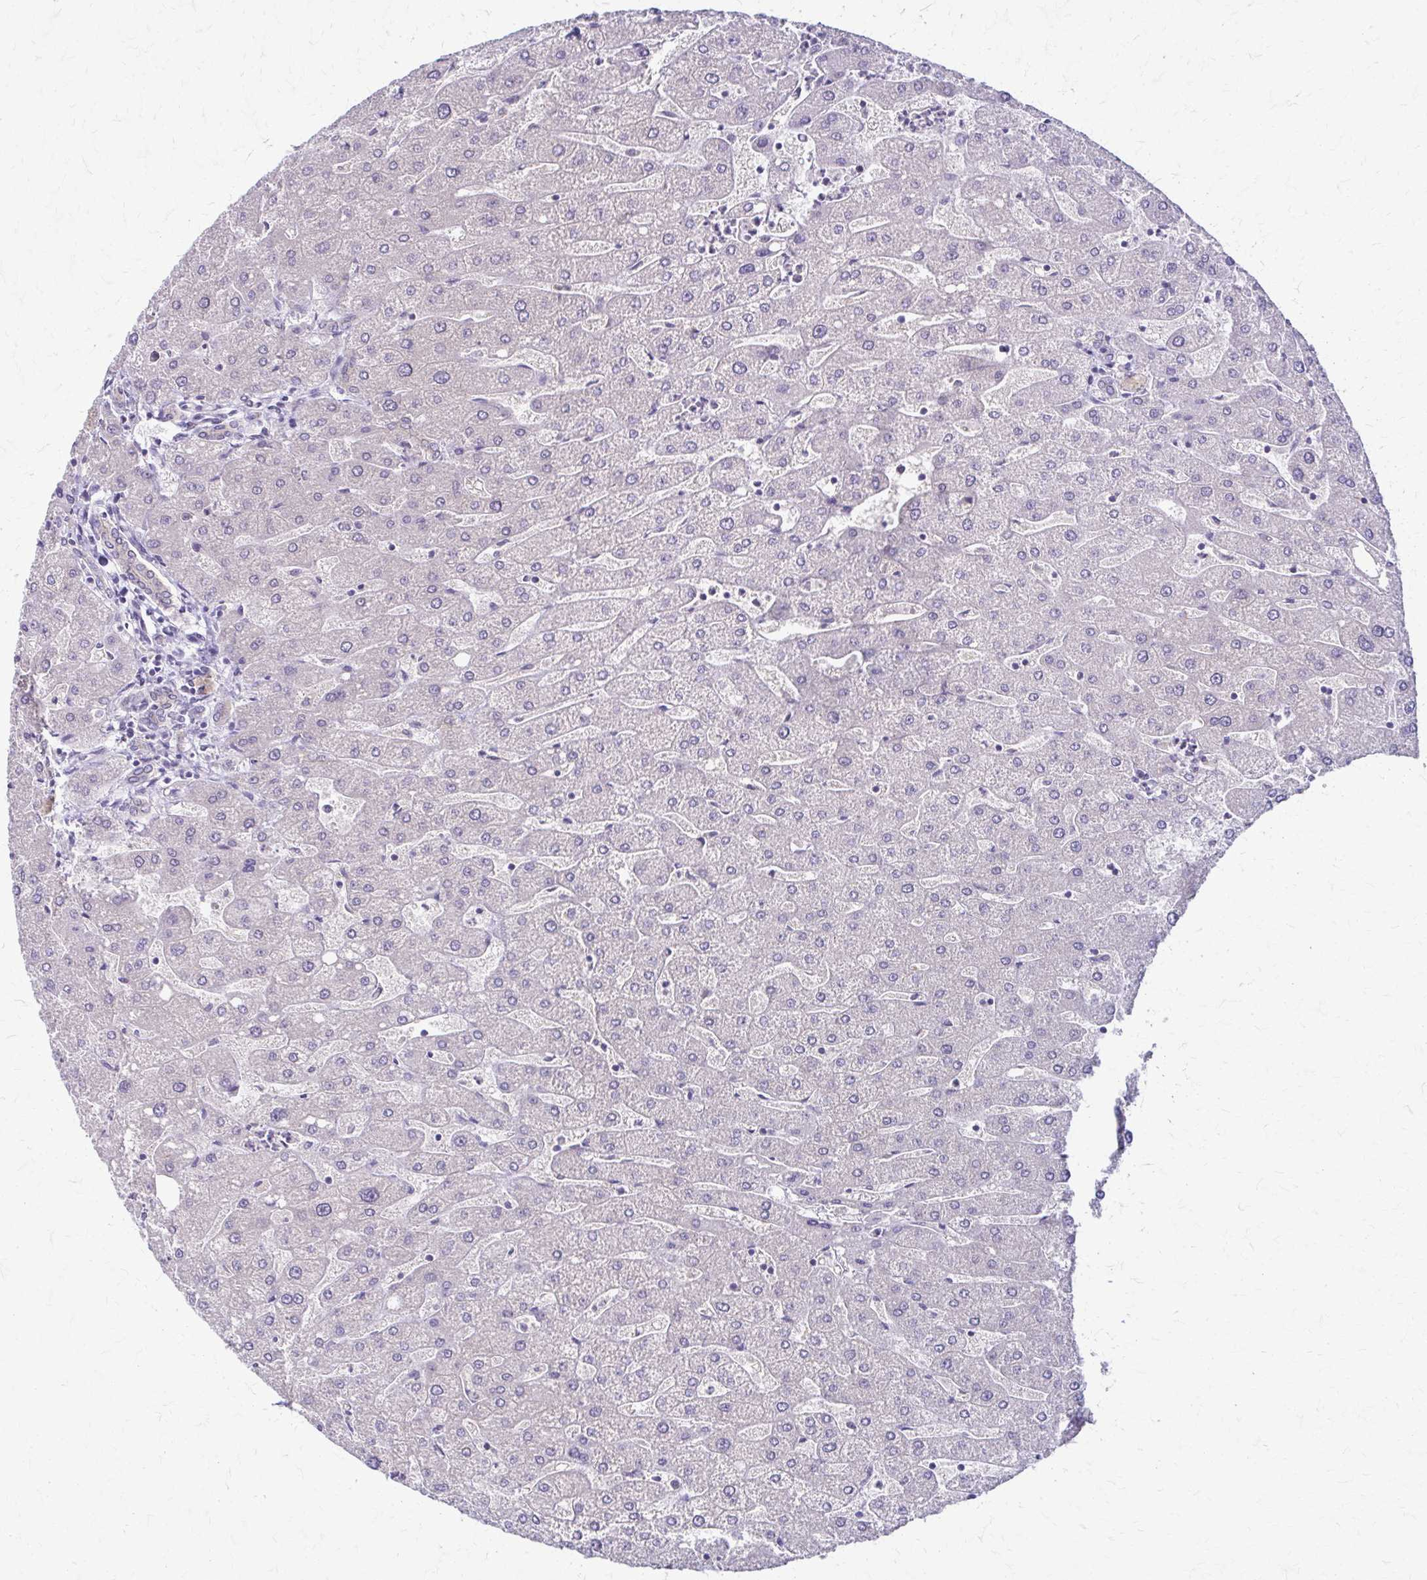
{"staining": {"intensity": "negative", "quantity": "none", "location": "none"}, "tissue": "liver", "cell_type": "Cholangiocytes", "image_type": "normal", "snomed": [{"axis": "morphology", "description": "Normal tissue, NOS"}, {"axis": "topography", "description": "Liver"}], "caption": "IHC micrograph of benign liver: human liver stained with DAB shows no significant protein positivity in cholangiocytes.", "gene": "PIK3AP1", "patient": {"sex": "male", "age": 67}}